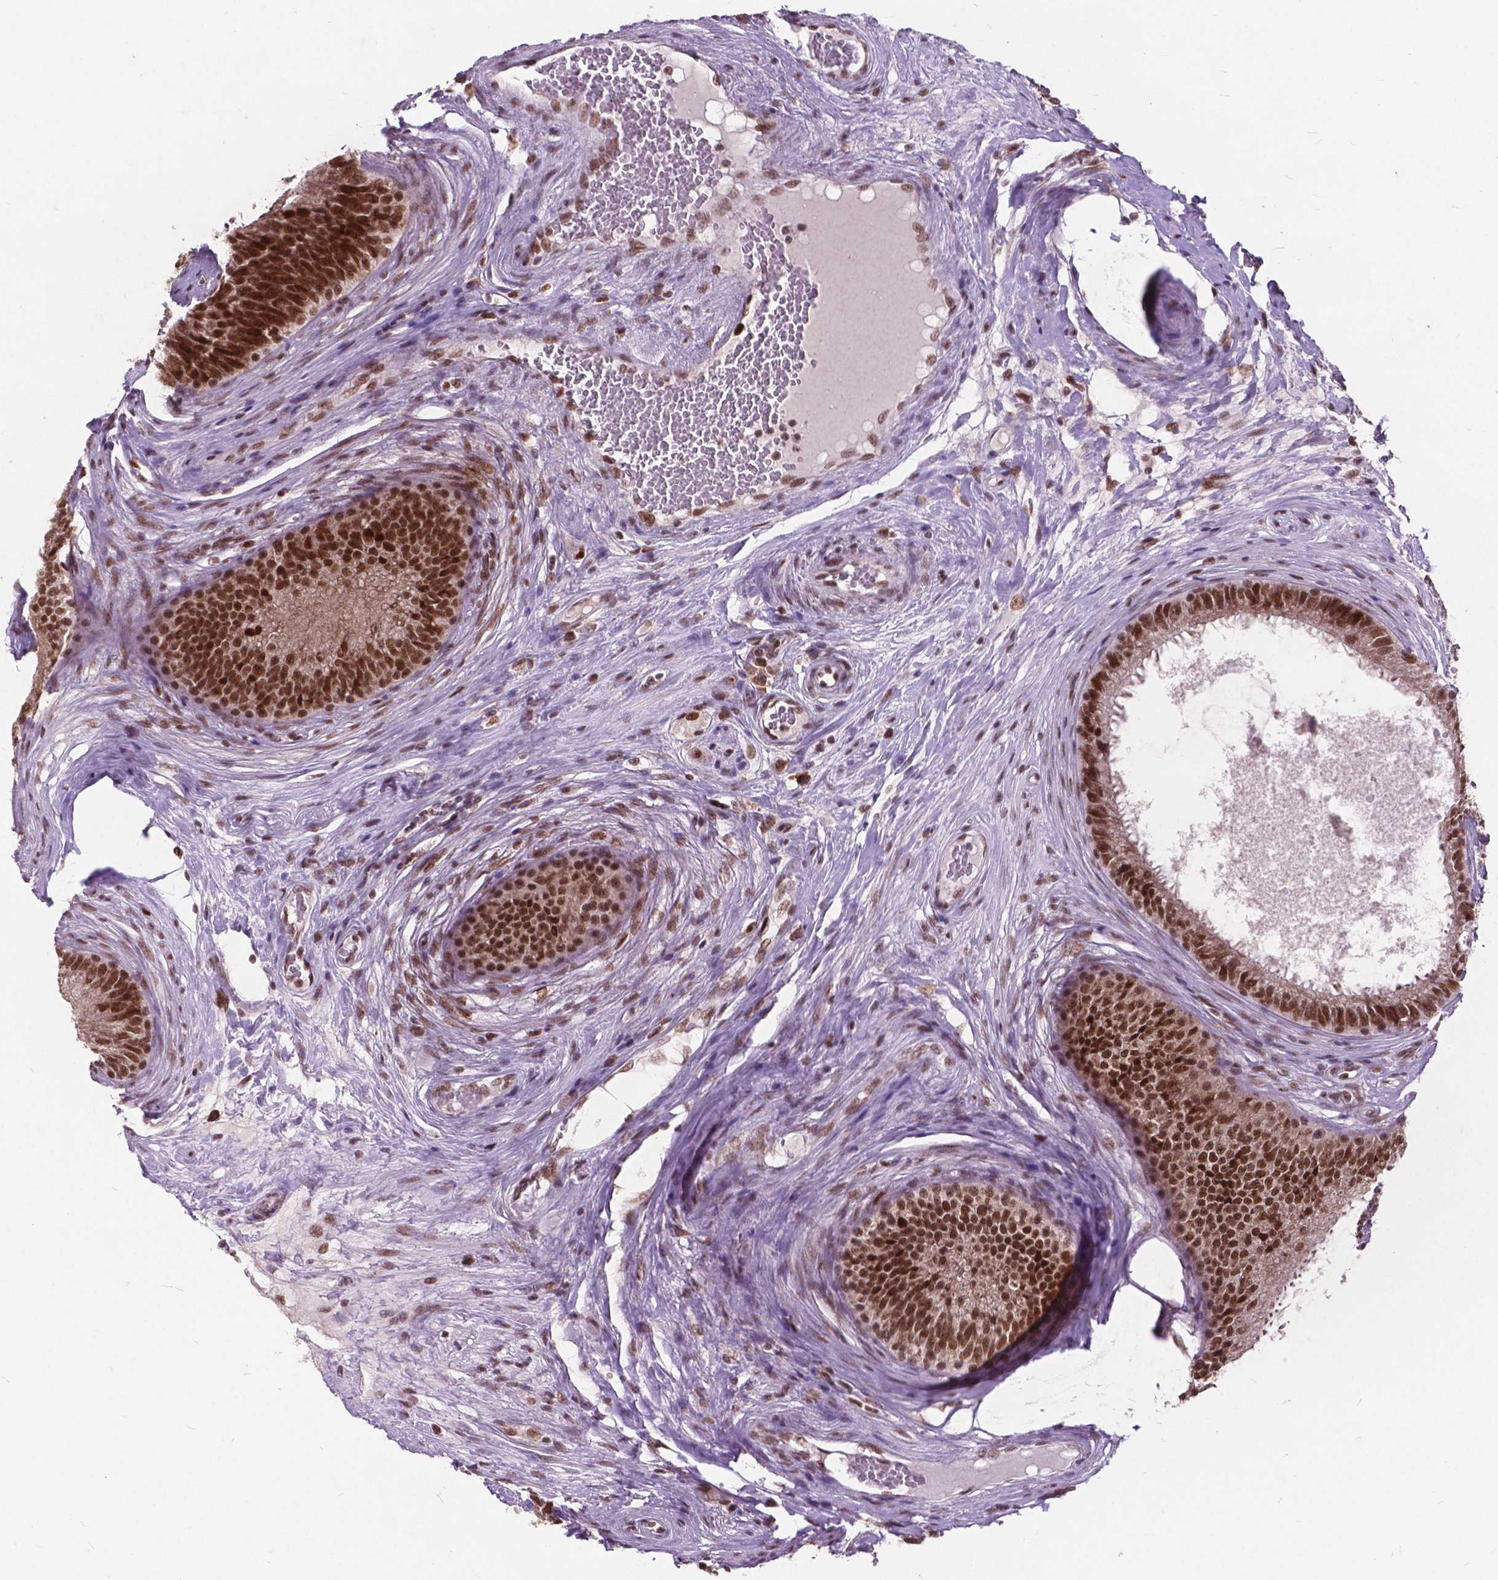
{"staining": {"intensity": "strong", "quantity": ">75%", "location": "nuclear"}, "tissue": "epididymis", "cell_type": "Glandular cells", "image_type": "normal", "snomed": [{"axis": "morphology", "description": "Normal tissue, NOS"}, {"axis": "topography", "description": "Epididymis"}], "caption": "Epididymis stained for a protein reveals strong nuclear positivity in glandular cells.", "gene": "MSH2", "patient": {"sex": "male", "age": 59}}